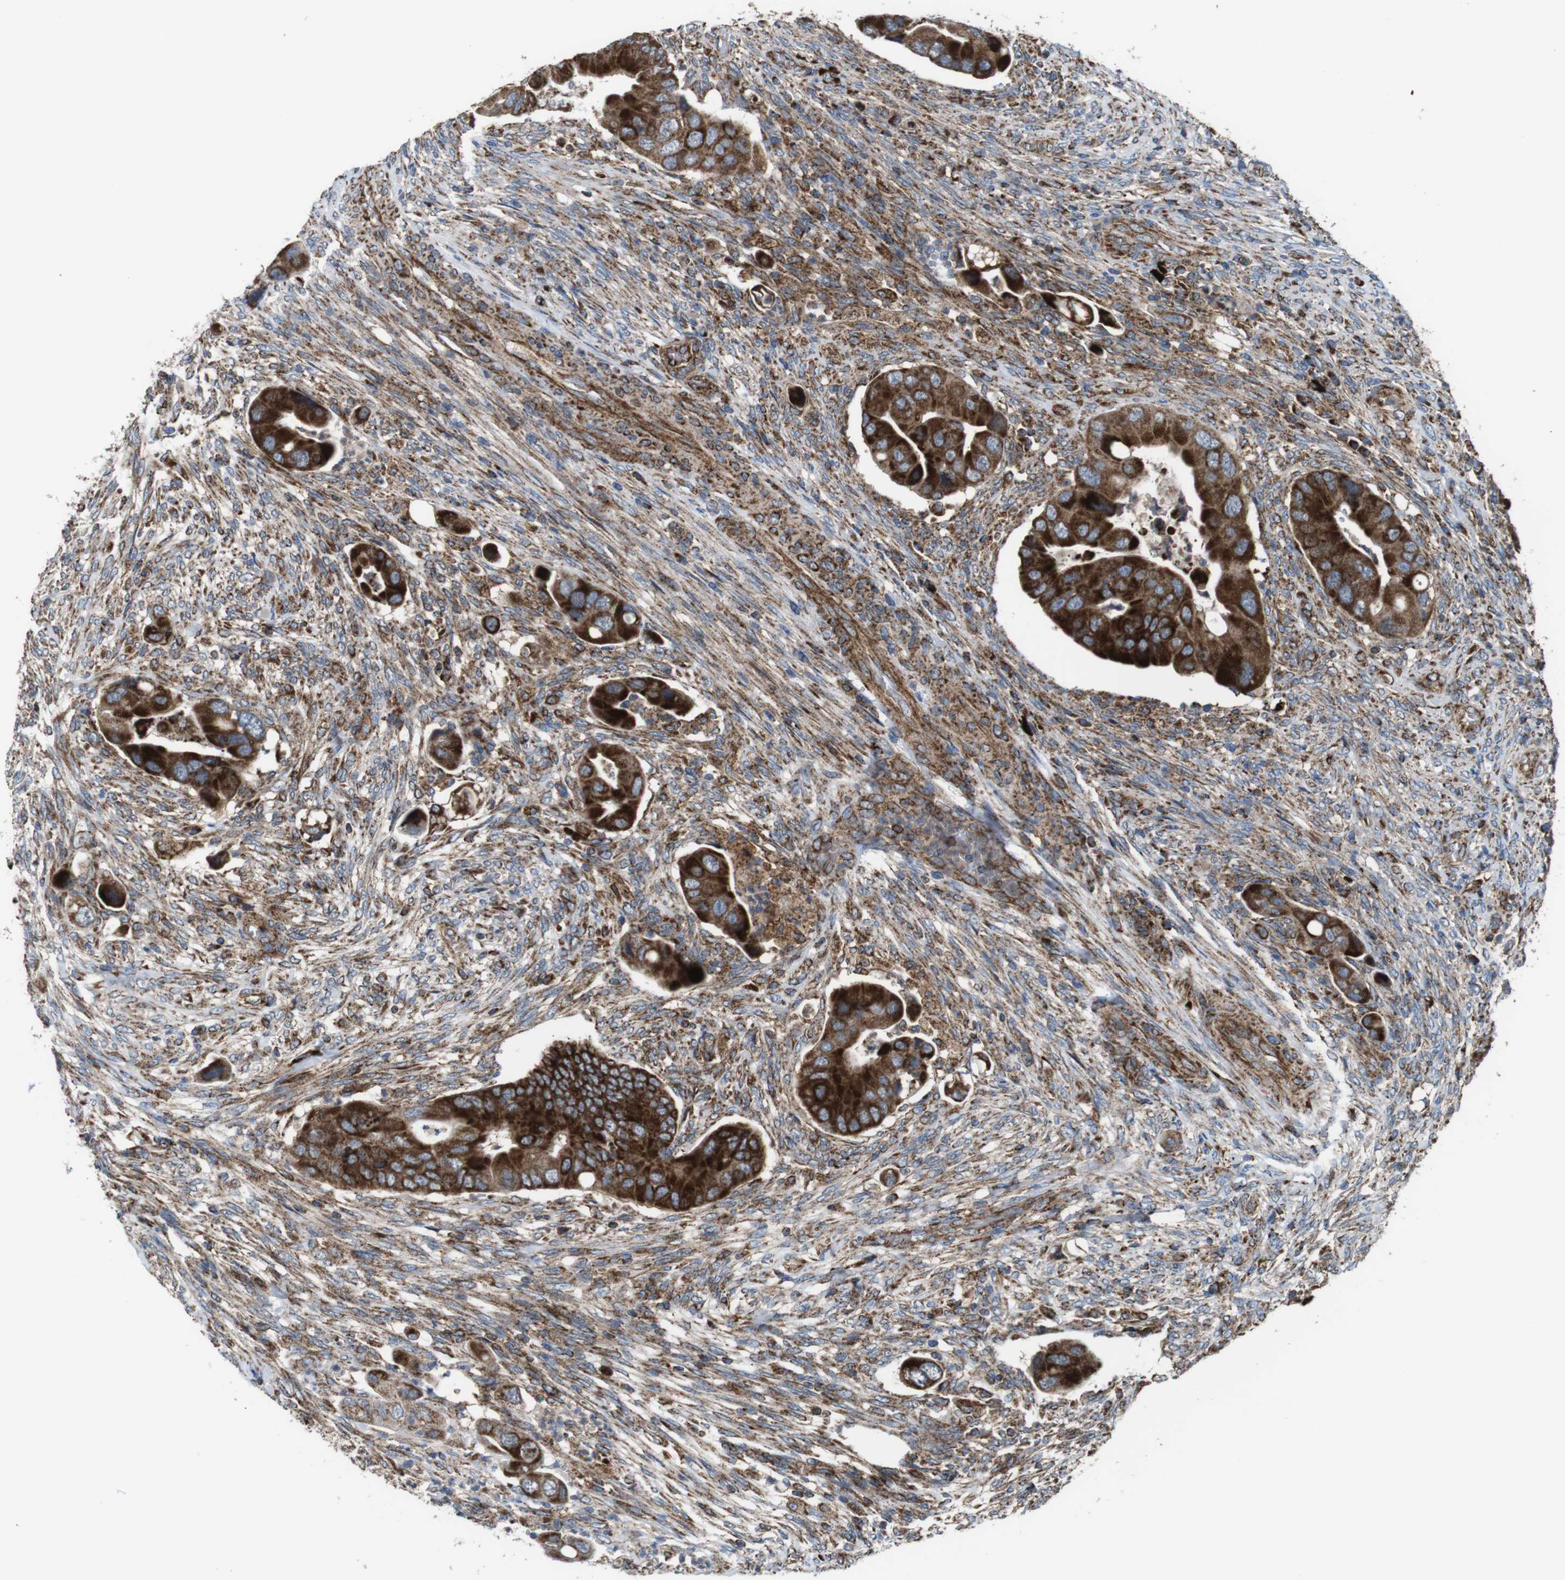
{"staining": {"intensity": "strong", "quantity": ">75%", "location": "cytoplasmic/membranous"}, "tissue": "colorectal cancer", "cell_type": "Tumor cells", "image_type": "cancer", "snomed": [{"axis": "morphology", "description": "Adenocarcinoma, NOS"}, {"axis": "topography", "description": "Rectum"}], "caption": "Immunohistochemical staining of human colorectal adenocarcinoma shows strong cytoplasmic/membranous protein positivity in approximately >75% of tumor cells. The staining is performed using DAB brown chromogen to label protein expression. The nuclei are counter-stained blue using hematoxylin.", "gene": "HK1", "patient": {"sex": "female", "age": 57}}